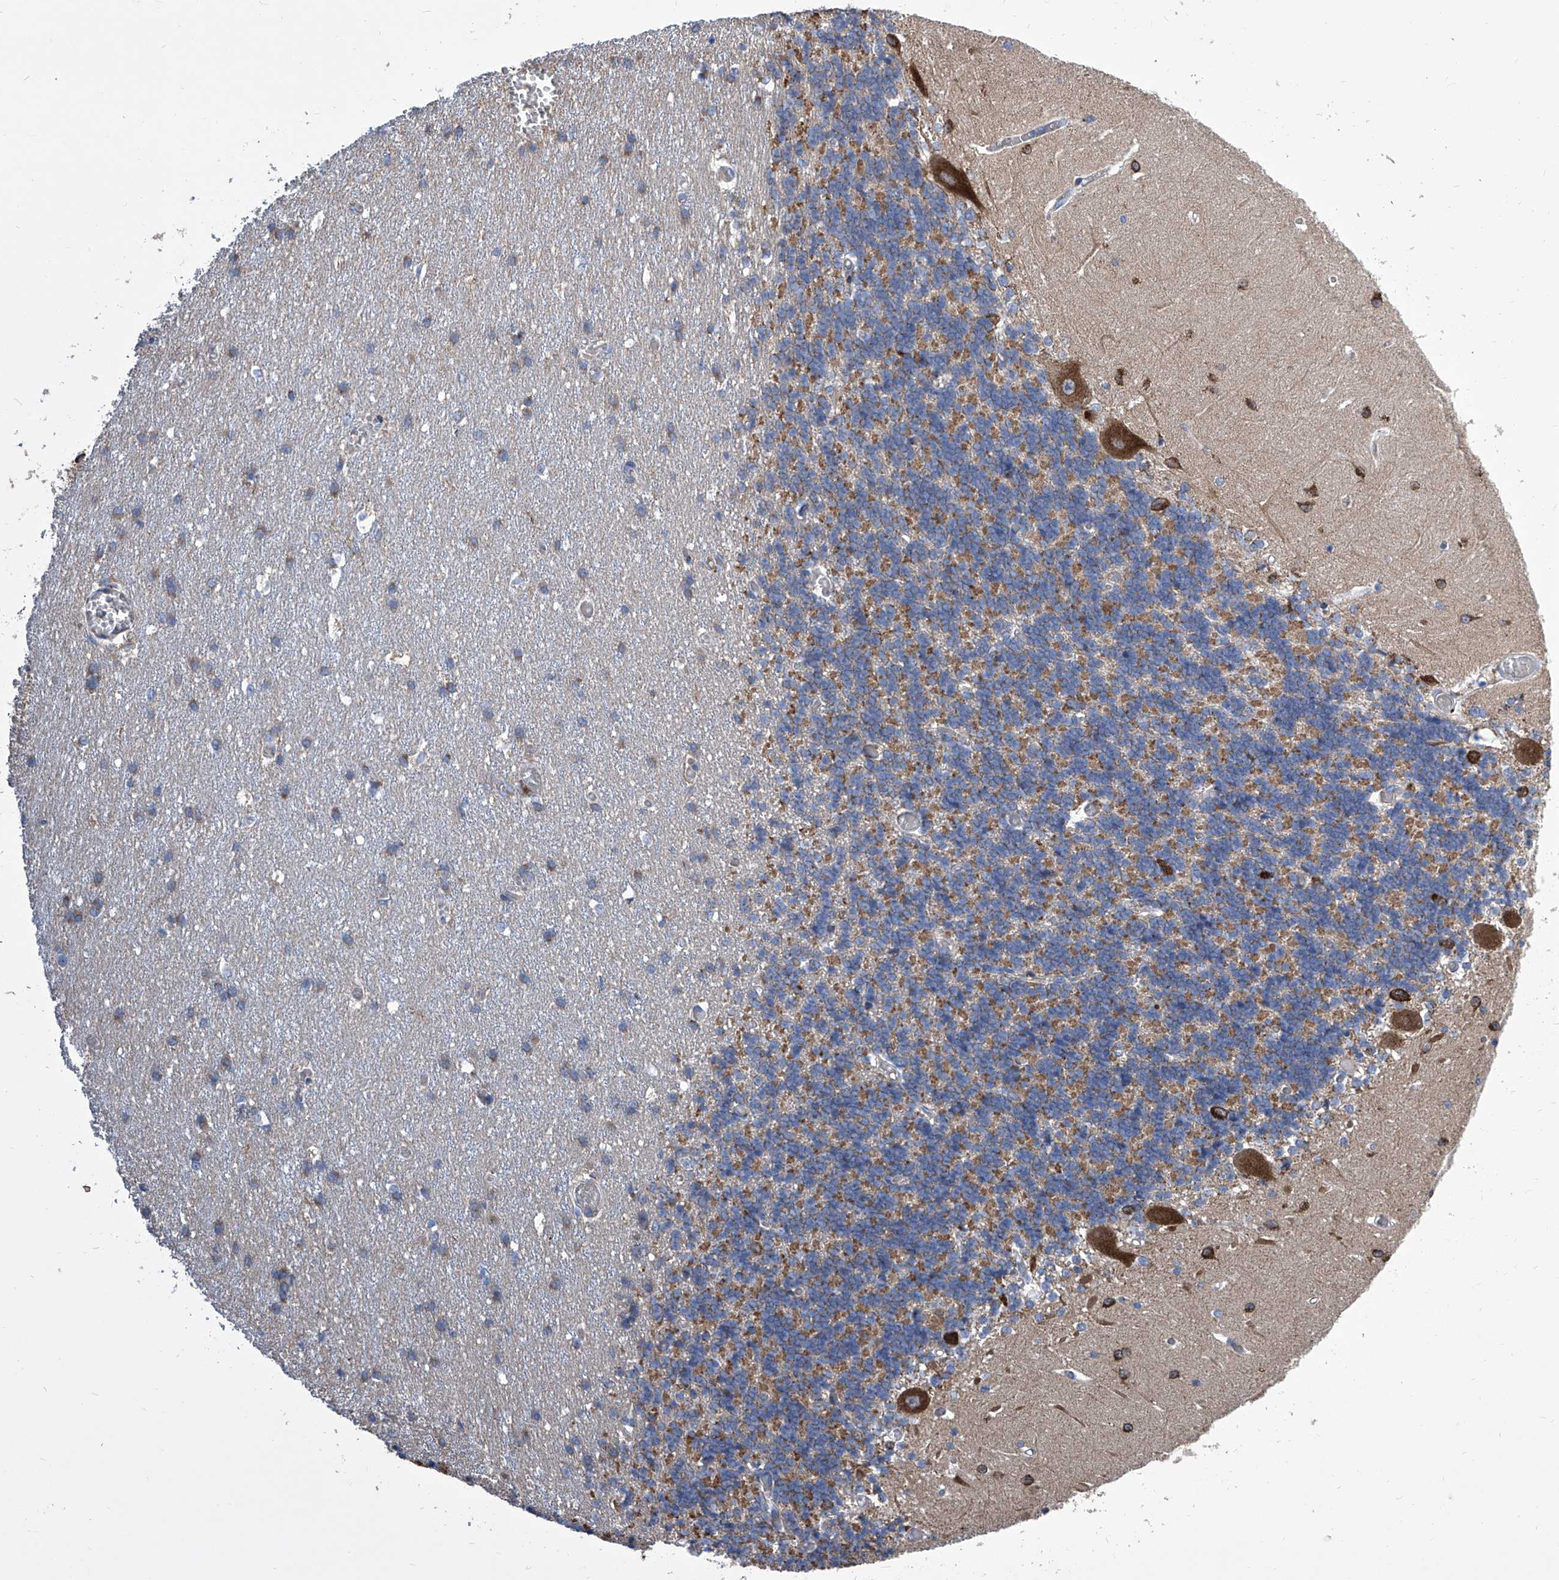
{"staining": {"intensity": "moderate", "quantity": ">75%", "location": "cytoplasmic/membranous"}, "tissue": "cerebellum", "cell_type": "Cells in granular layer", "image_type": "normal", "snomed": [{"axis": "morphology", "description": "Normal tissue, NOS"}, {"axis": "topography", "description": "Cerebellum"}], "caption": "Moderate cytoplasmic/membranous staining is present in about >75% of cells in granular layer in normal cerebellum.", "gene": "TJAP1", "patient": {"sex": "male", "age": 37}}